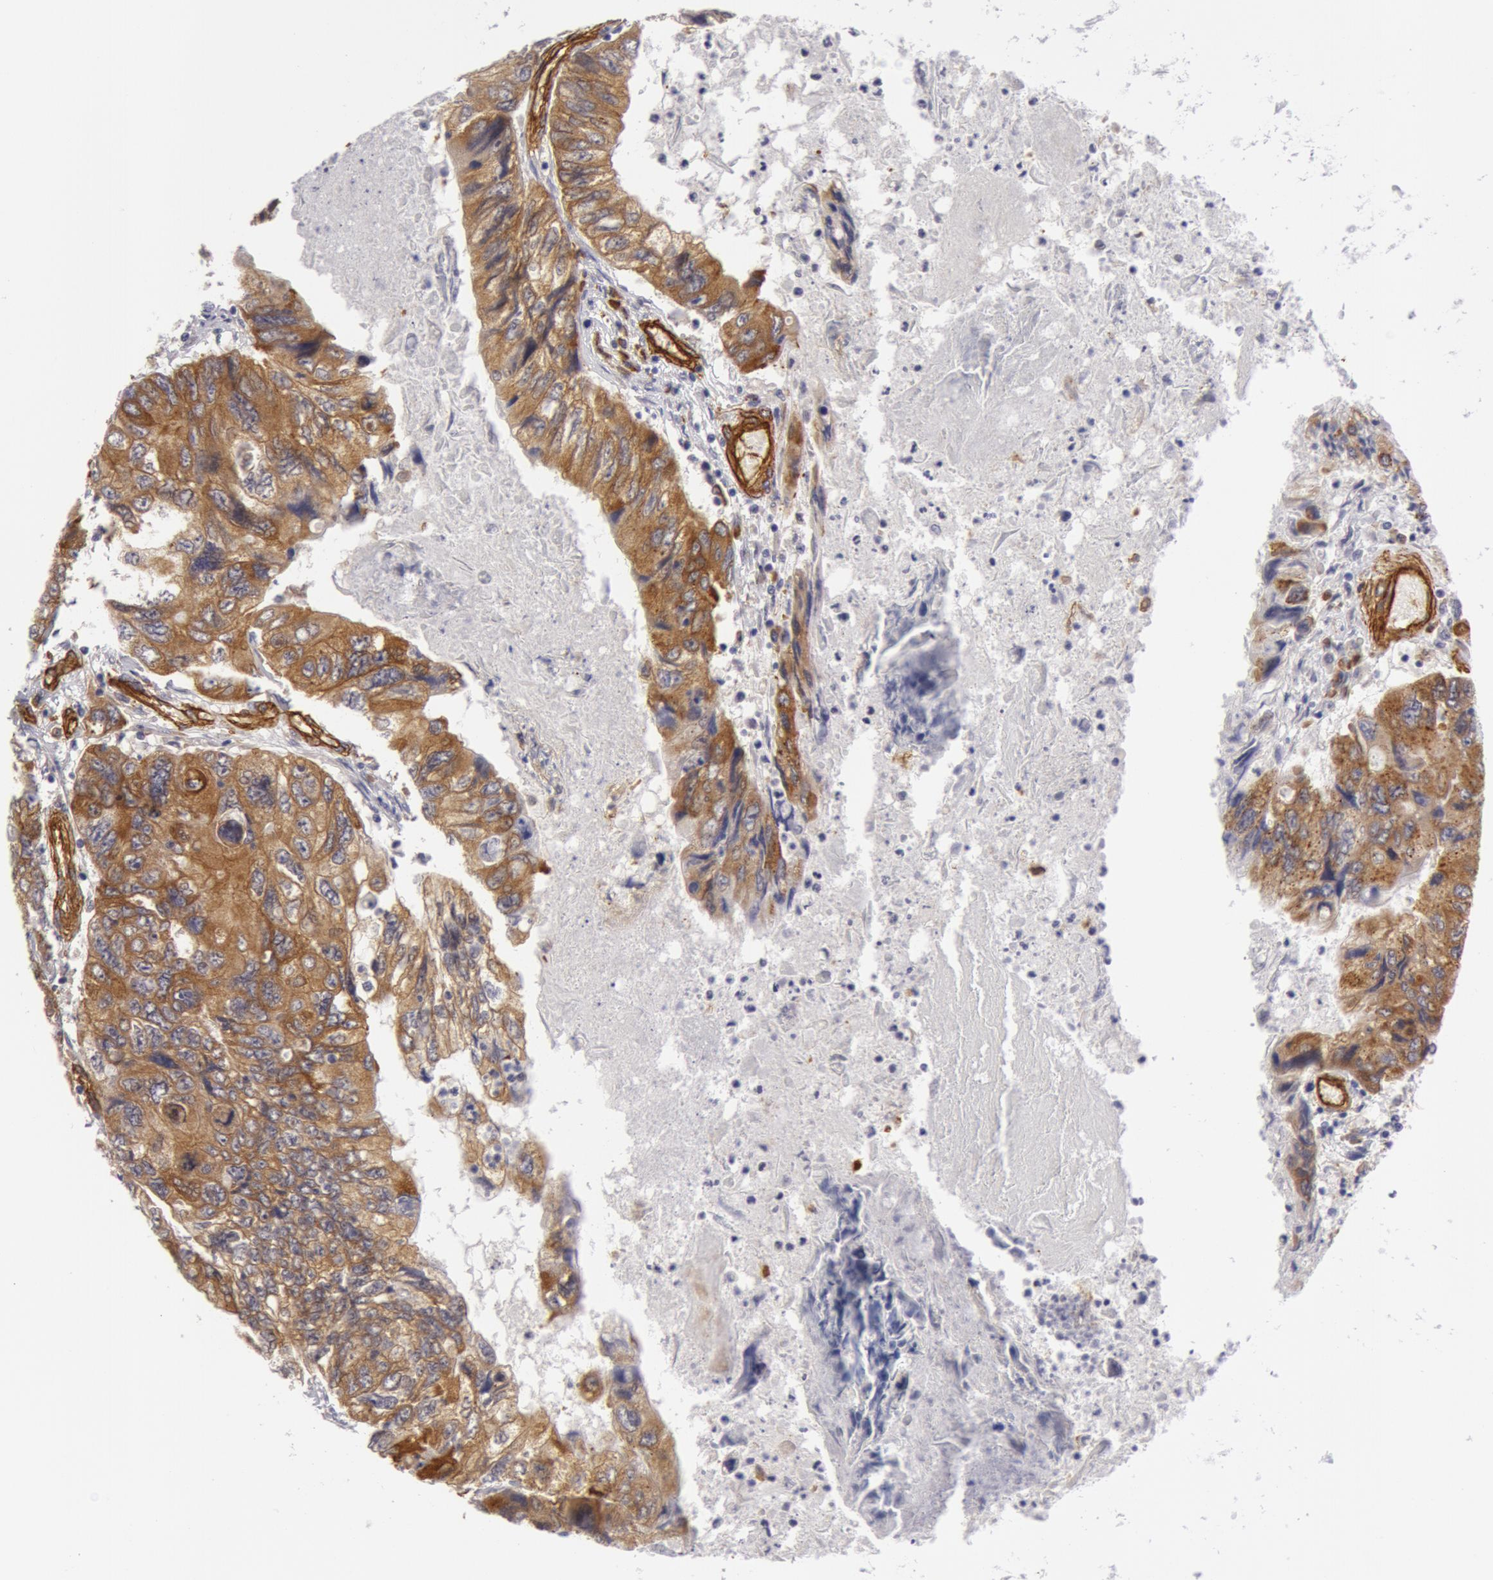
{"staining": {"intensity": "moderate", "quantity": ">75%", "location": "cytoplasmic/membranous"}, "tissue": "colorectal cancer", "cell_type": "Tumor cells", "image_type": "cancer", "snomed": [{"axis": "morphology", "description": "Adenocarcinoma, NOS"}, {"axis": "topography", "description": "Rectum"}], "caption": "Human colorectal cancer stained with a brown dye shows moderate cytoplasmic/membranous positive positivity in about >75% of tumor cells.", "gene": "IL23A", "patient": {"sex": "female", "age": 82}}